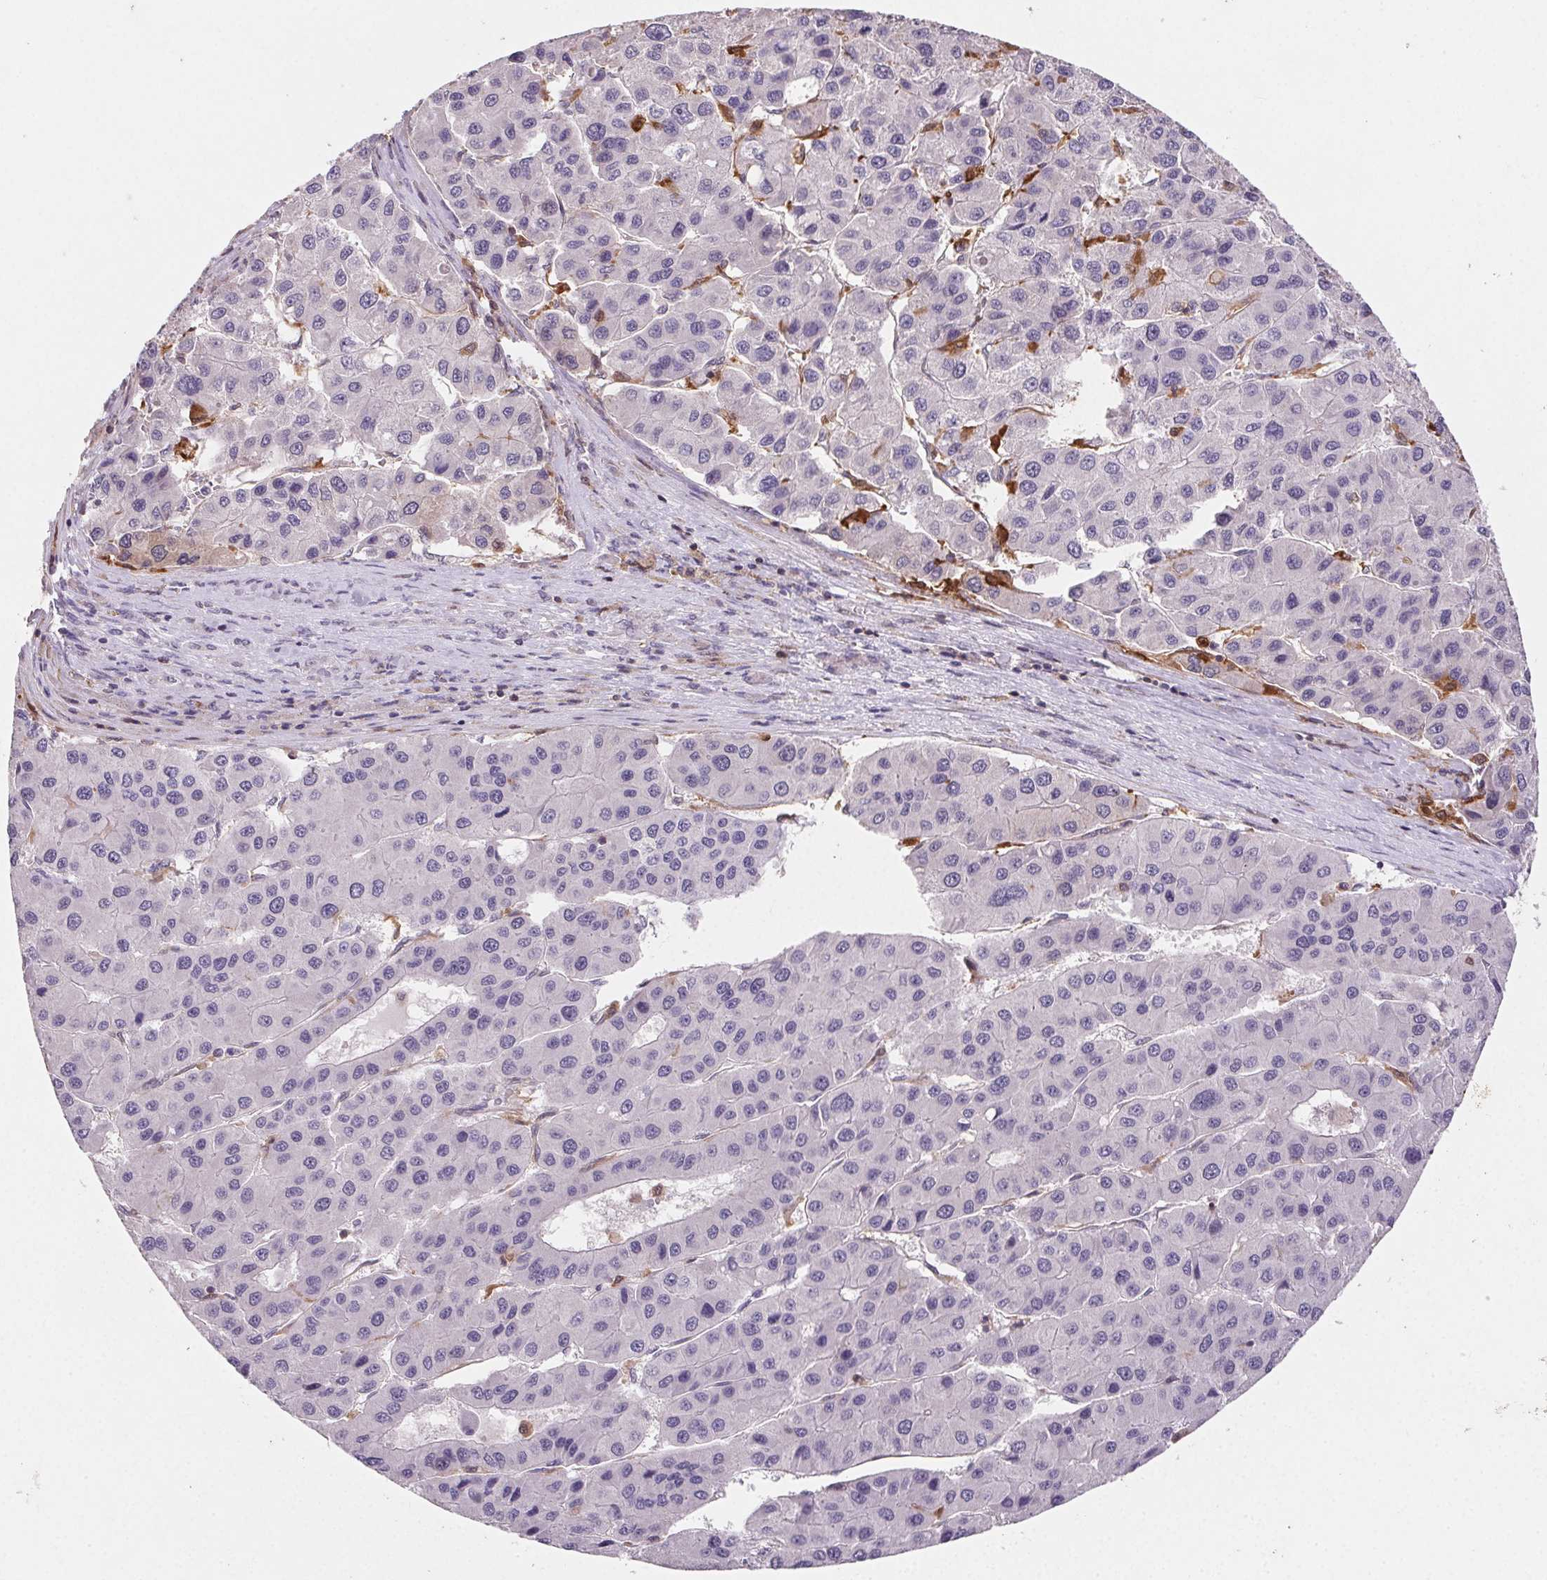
{"staining": {"intensity": "negative", "quantity": "none", "location": "none"}, "tissue": "liver cancer", "cell_type": "Tumor cells", "image_type": "cancer", "snomed": [{"axis": "morphology", "description": "Carcinoma, Hepatocellular, NOS"}, {"axis": "topography", "description": "Liver"}], "caption": "Human liver cancer stained for a protein using IHC demonstrates no positivity in tumor cells.", "gene": "GBP1", "patient": {"sex": "male", "age": 73}}